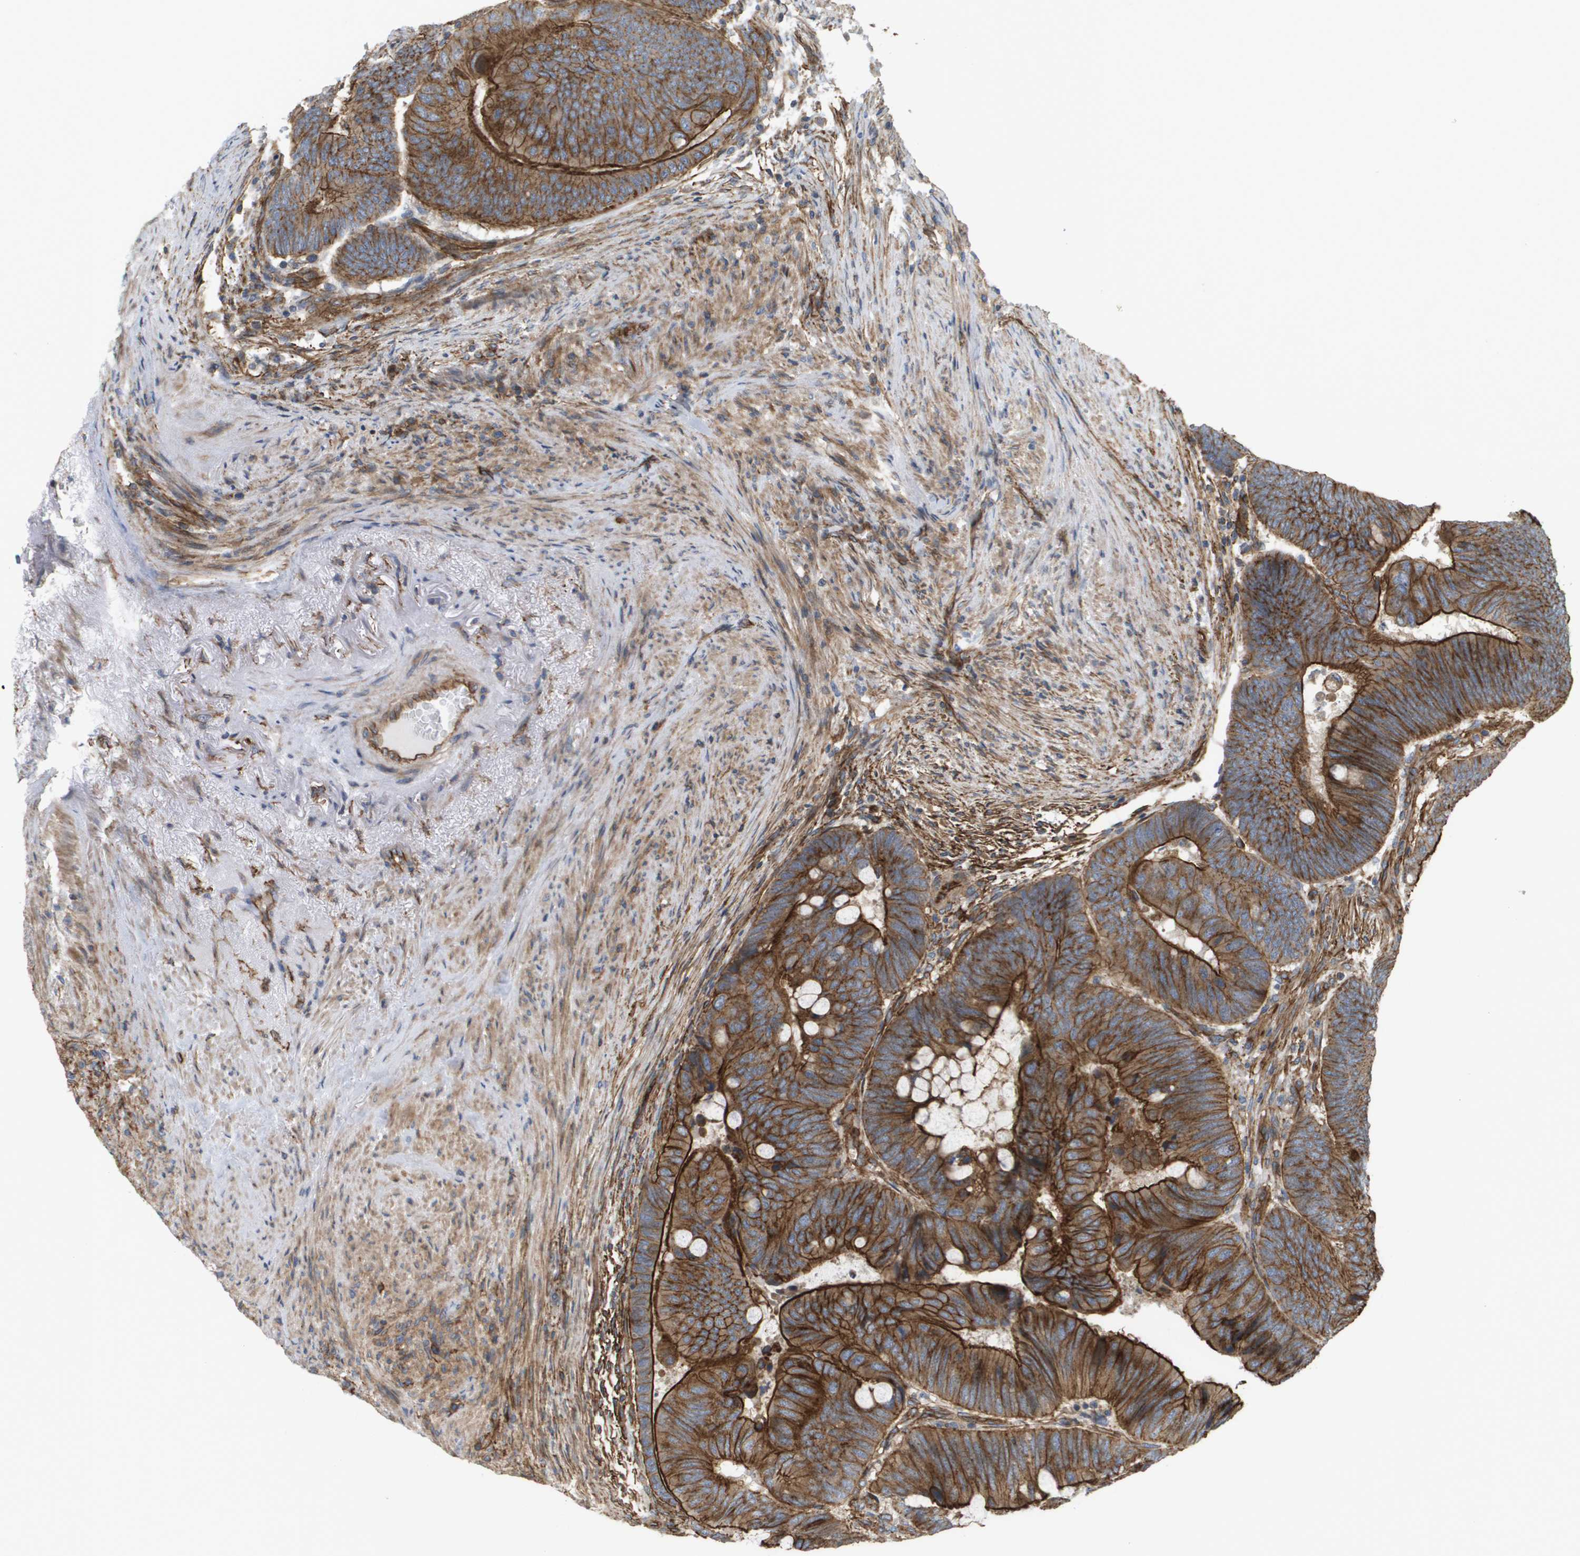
{"staining": {"intensity": "strong", "quantity": ">75%", "location": "cytoplasmic/membranous"}, "tissue": "colorectal cancer", "cell_type": "Tumor cells", "image_type": "cancer", "snomed": [{"axis": "morphology", "description": "Normal tissue, NOS"}, {"axis": "morphology", "description": "Adenocarcinoma, NOS"}, {"axis": "topography", "description": "Rectum"}], "caption": "The immunohistochemical stain labels strong cytoplasmic/membranous staining in tumor cells of colorectal cancer tissue. (Brightfield microscopy of DAB IHC at high magnification).", "gene": "SGMS2", "patient": {"sex": "male", "age": 92}}